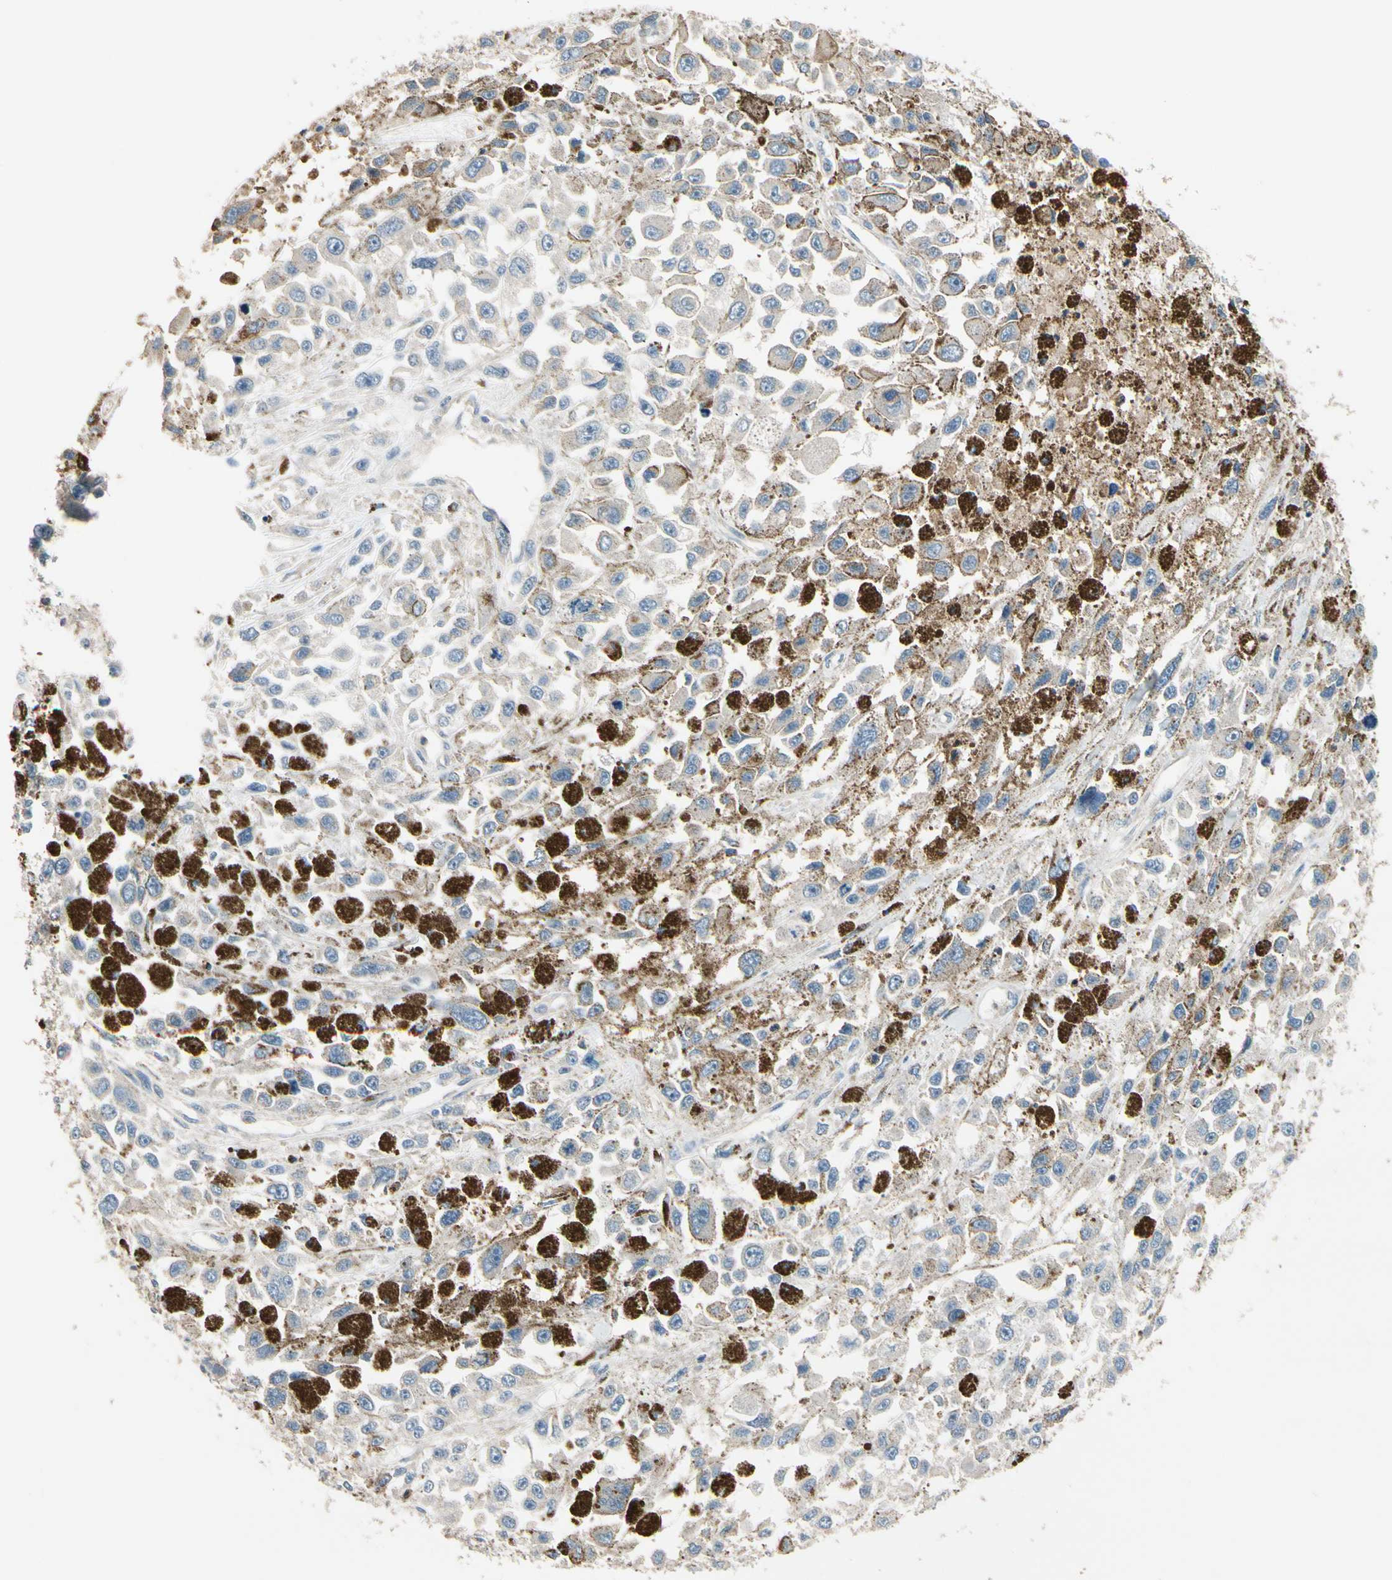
{"staining": {"intensity": "negative", "quantity": "none", "location": "none"}, "tissue": "melanoma", "cell_type": "Tumor cells", "image_type": "cancer", "snomed": [{"axis": "morphology", "description": "Malignant melanoma, Metastatic site"}, {"axis": "topography", "description": "Lymph node"}], "caption": "A high-resolution photomicrograph shows immunohistochemistry staining of malignant melanoma (metastatic site), which shows no significant positivity in tumor cells.", "gene": "SIGLEC5", "patient": {"sex": "male", "age": 59}}